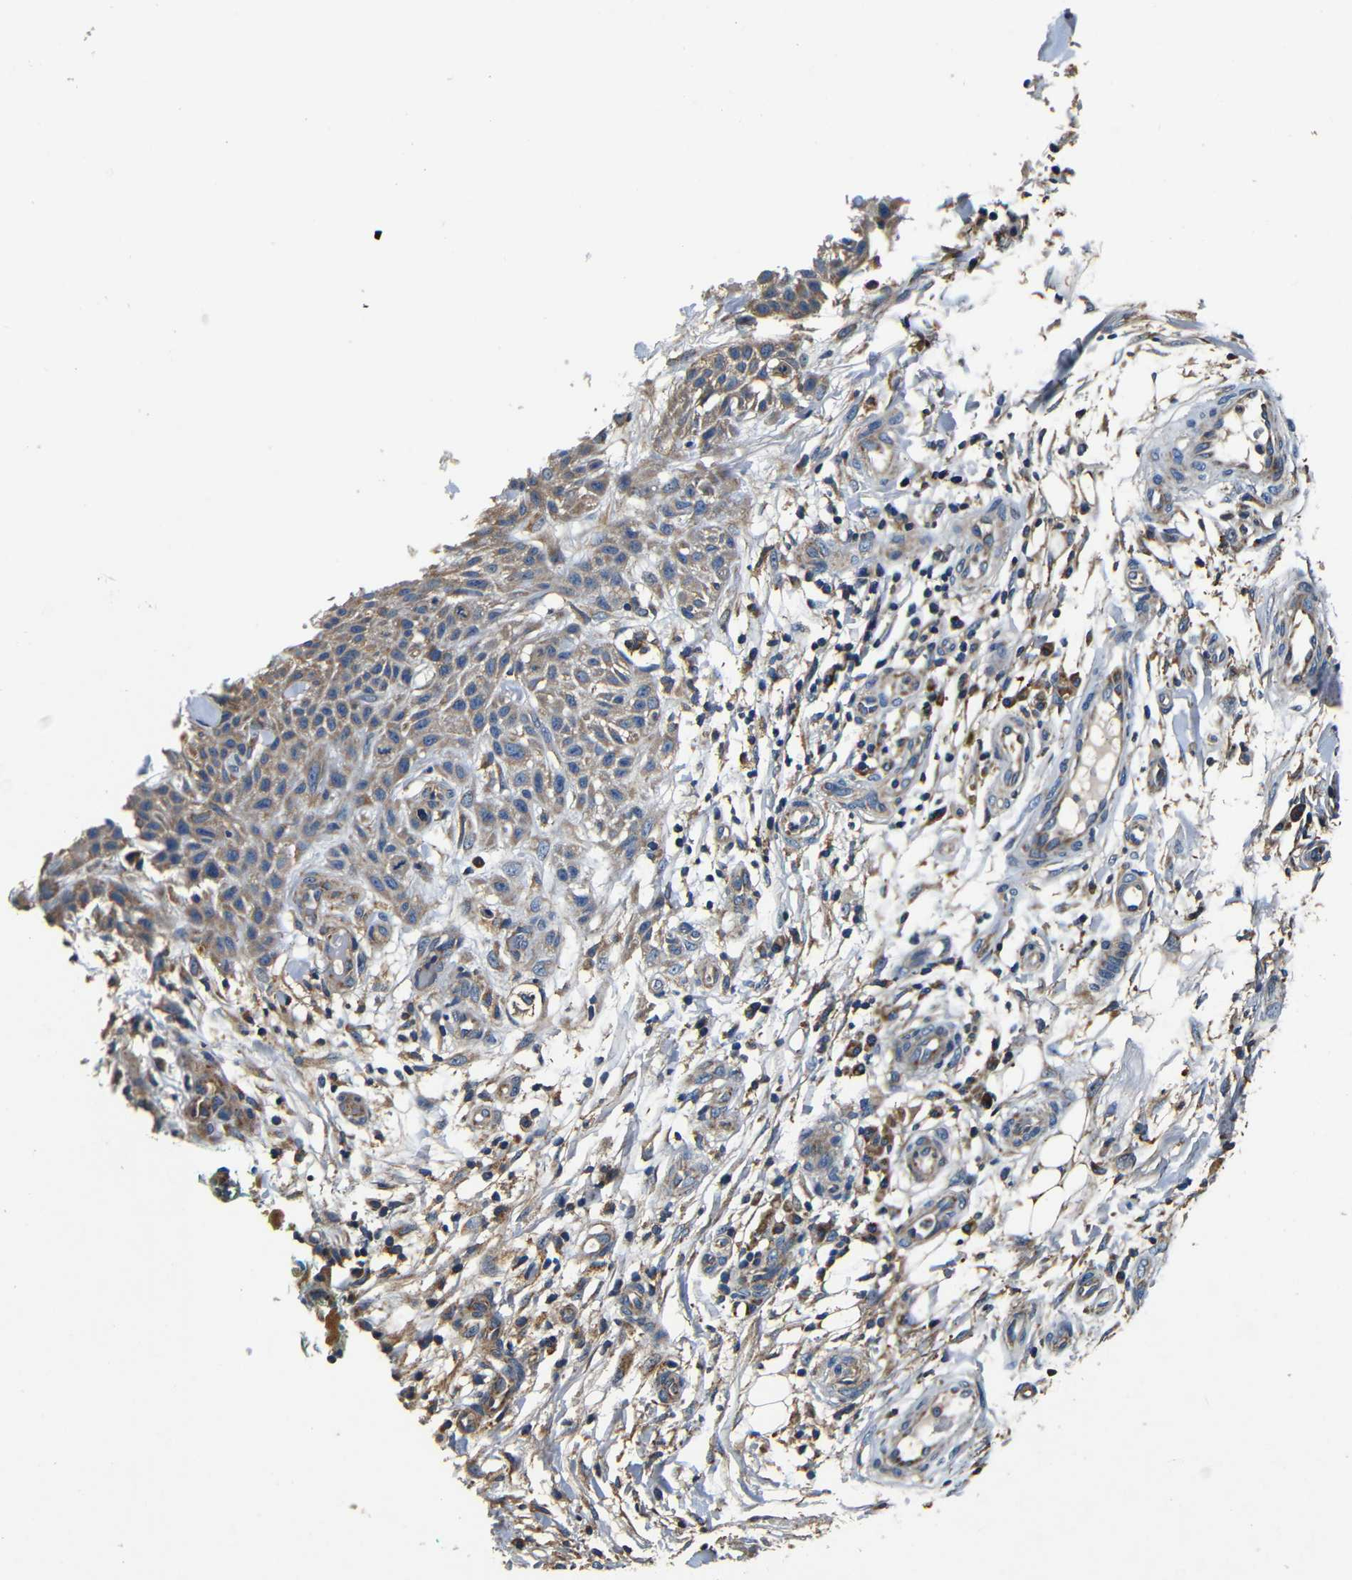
{"staining": {"intensity": "weak", "quantity": "25%-75%", "location": "cytoplasmic/membranous"}, "tissue": "skin cancer", "cell_type": "Tumor cells", "image_type": "cancer", "snomed": [{"axis": "morphology", "description": "Squamous cell carcinoma, NOS"}, {"axis": "topography", "description": "Skin"}], "caption": "Immunohistochemical staining of skin cancer (squamous cell carcinoma) reveals weak cytoplasmic/membranous protein expression in about 25%-75% of tumor cells.", "gene": "MTX1", "patient": {"sex": "female", "age": 42}}